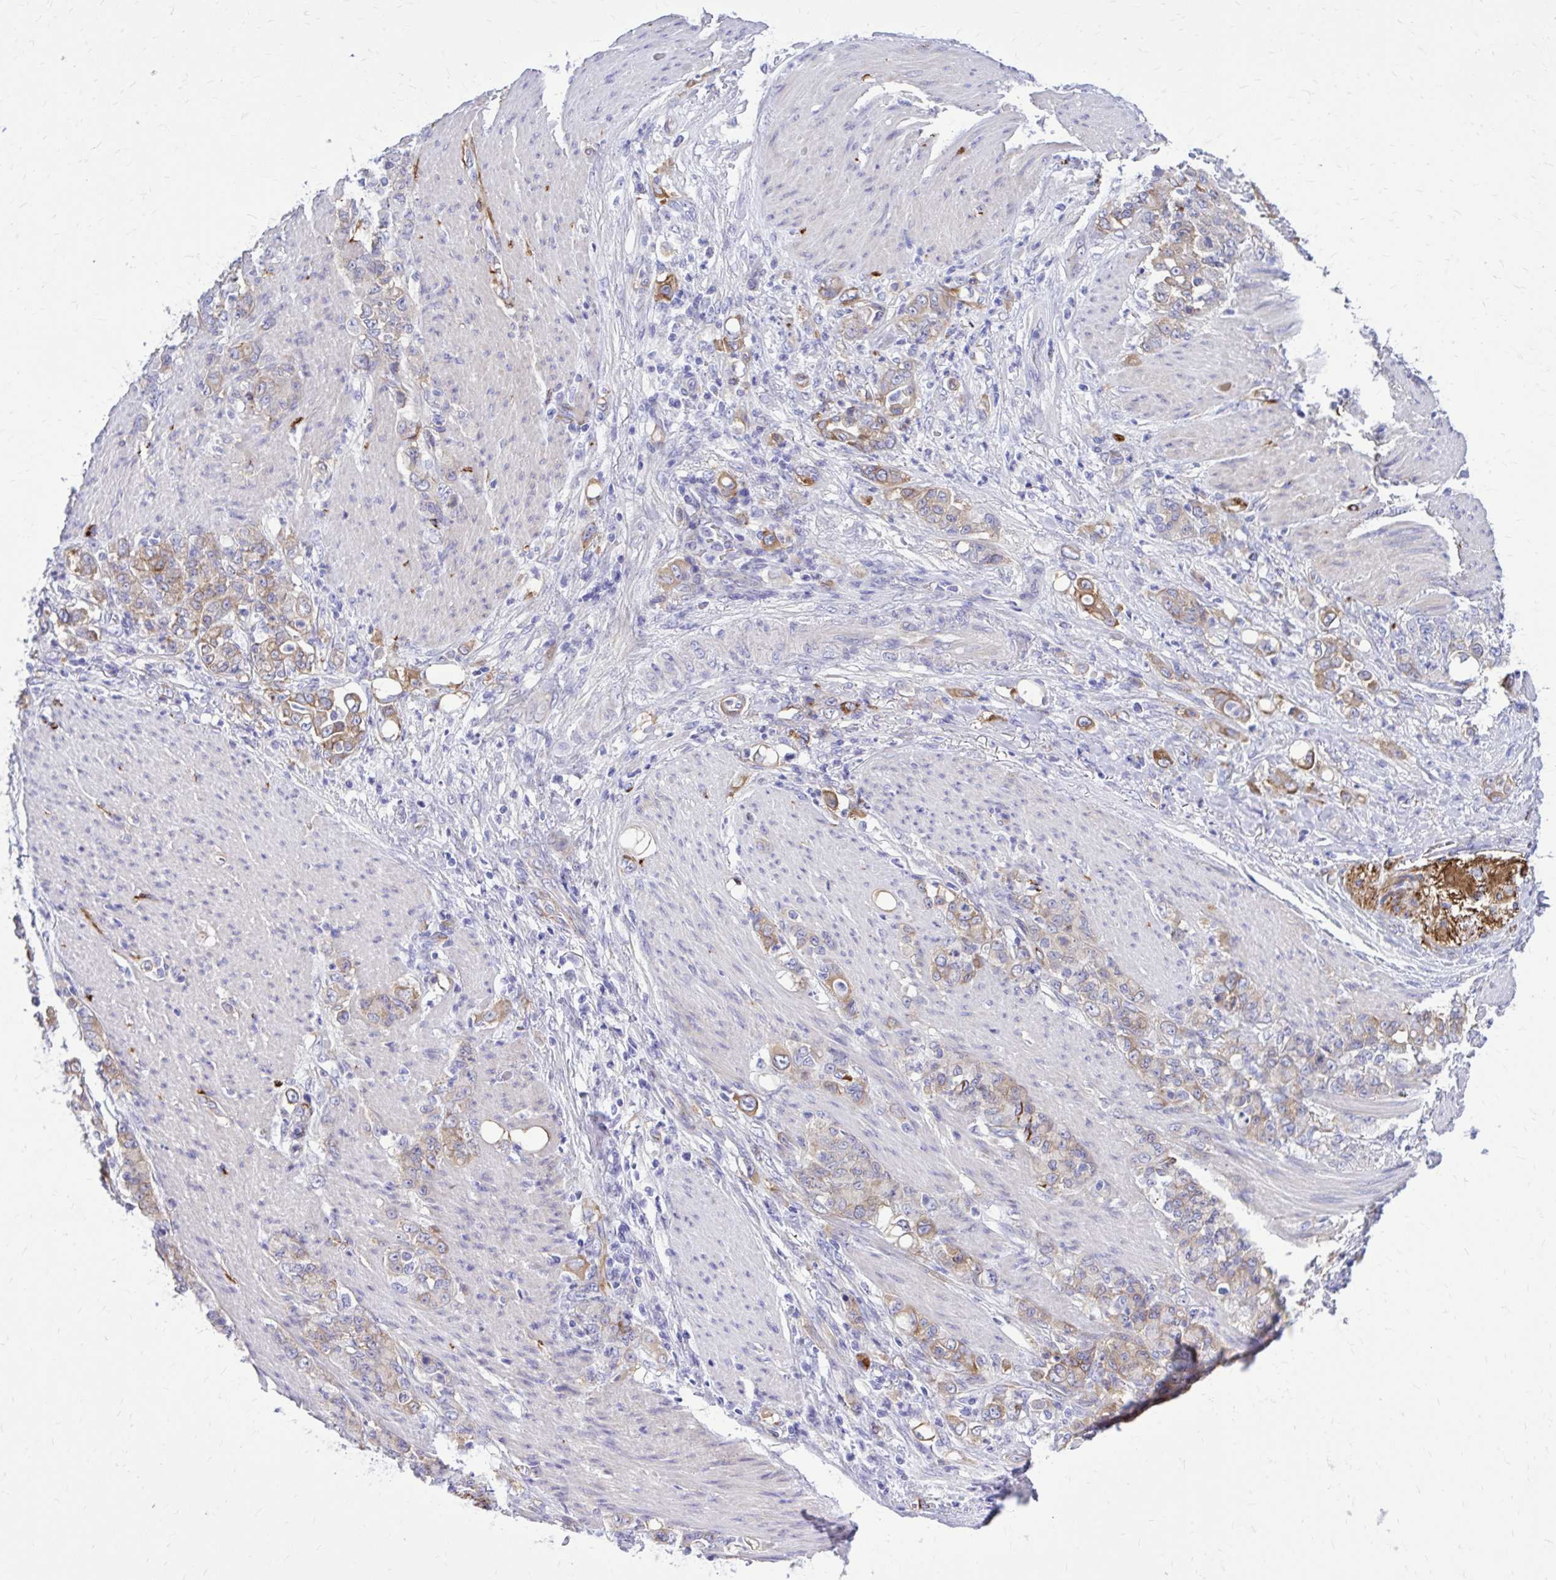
{"staining": {"intensity": "moderate", "quantity": "25%-75%", "location": "cytoplasmic/membranous"}, "tissue": "stomach cancer", "cell_type": "Tumor cells", "image_type": "cancer", "snomed": [{"axis": "morphology", "description": "Adenocarcinoma, NOS"}, {"axis": "topography", "description": "Stomach"}], "caption": "Immunohistochemistry image of stomach cancer (adenocarcinoma) stained for a protein (brown), which displays medium levels of moderate cytoplasmic/membranous expression in approximately 25%-75% of tumor cells.", "gene": "EPB41L1", "patient": {"sex": "female", "age": 79}}